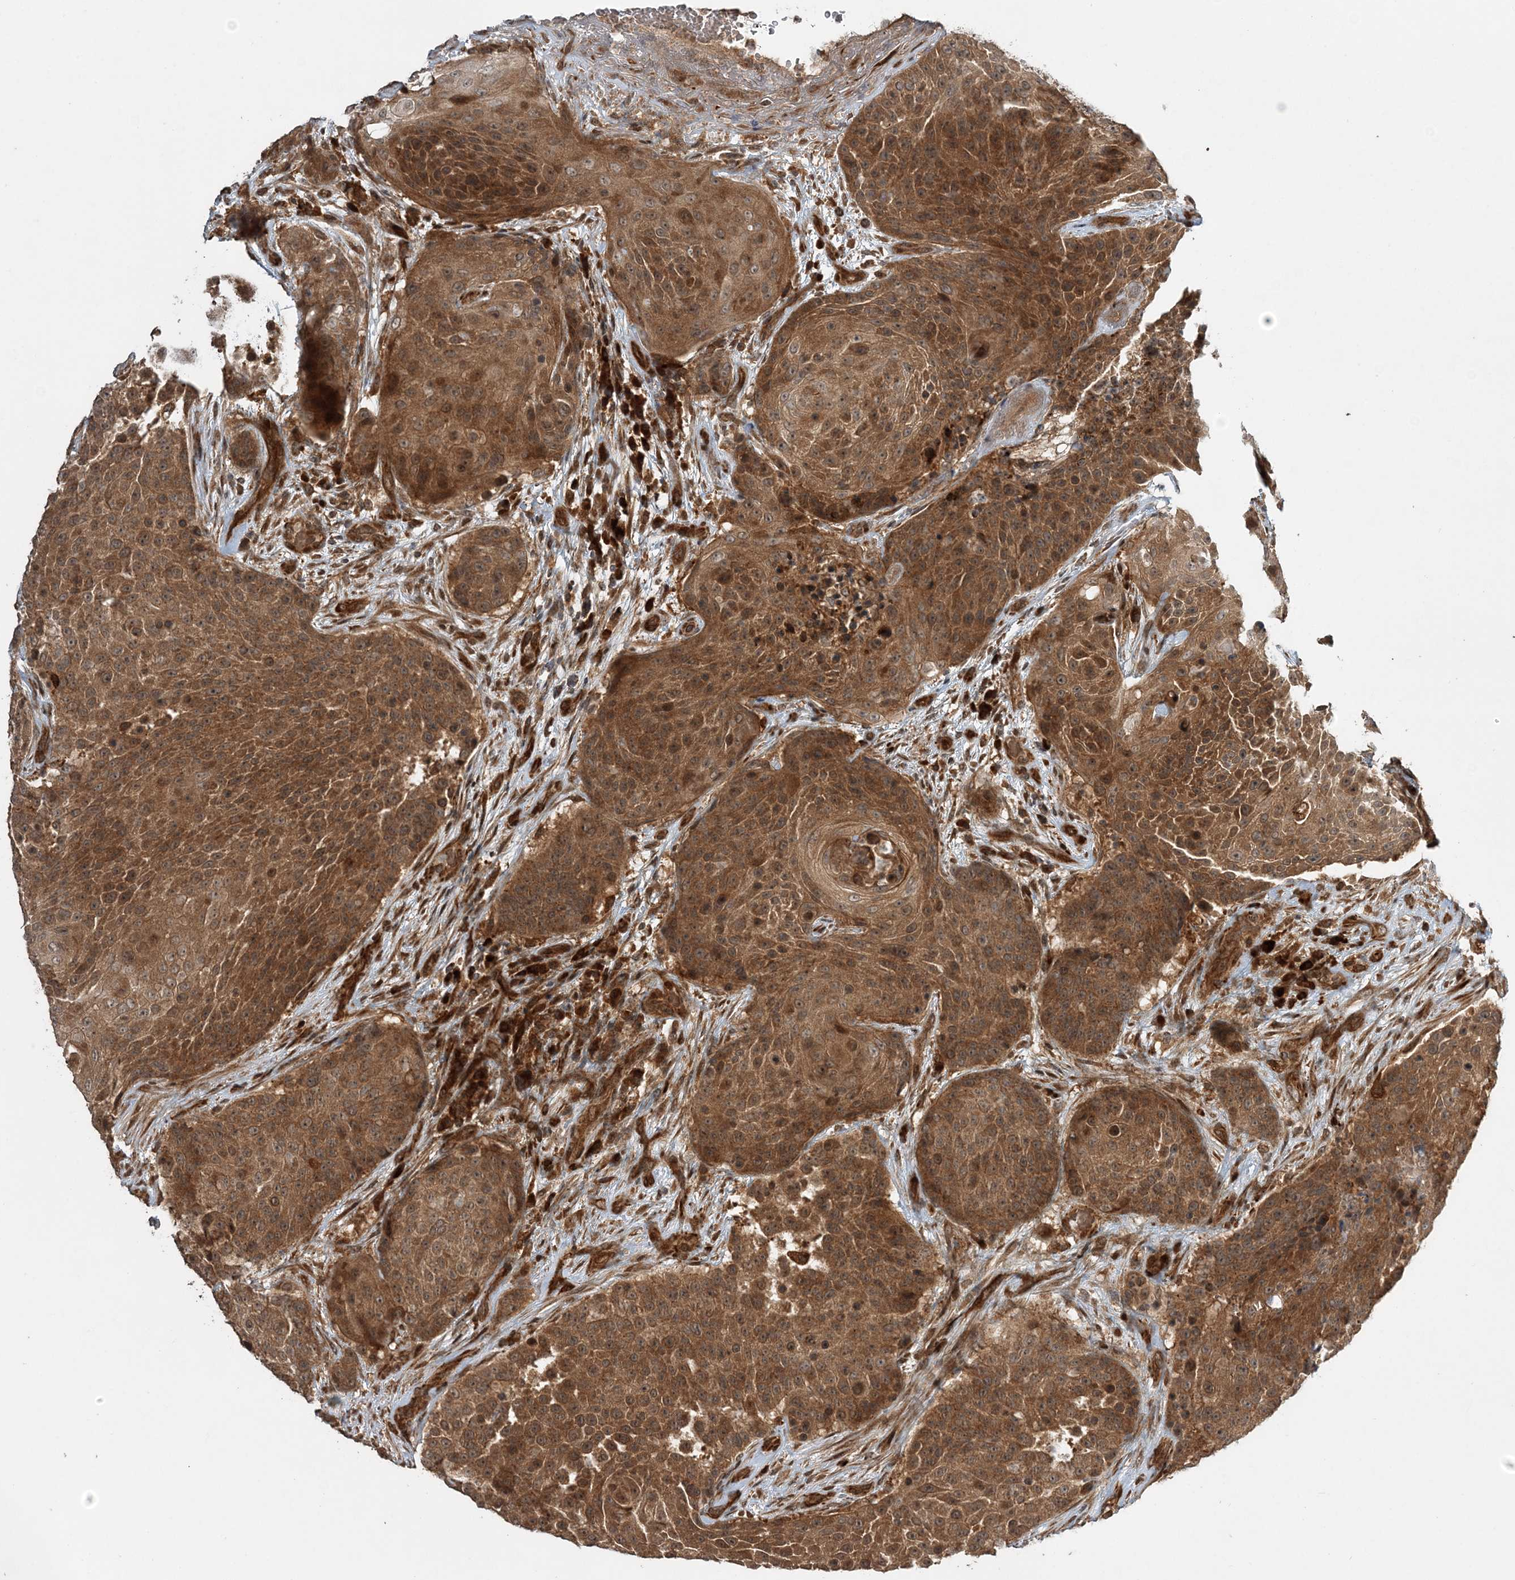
{"staining": {"intensity": "moderate", "quantity": ">75%", "location": "cytoplasmic/membranous,nuclear"}, "tissue": "urothelial cancer", "cell_type": "Tumor cells", "image_type": "cancer", "snomed": [{"axis": "morphology", "description": "Urothelial carcinoma, High grade"}, {"axis": "topography", "description": "Urinary bladder"}], "caption": "Protein analysis of high-grade urothelial carcinoma tissue displays moderate cytoplasmic/membranous and nuclear staining in about >75% of tumor cells.", "gene": "UBTD2", "patient": {"sex": "female", "age": 63}}